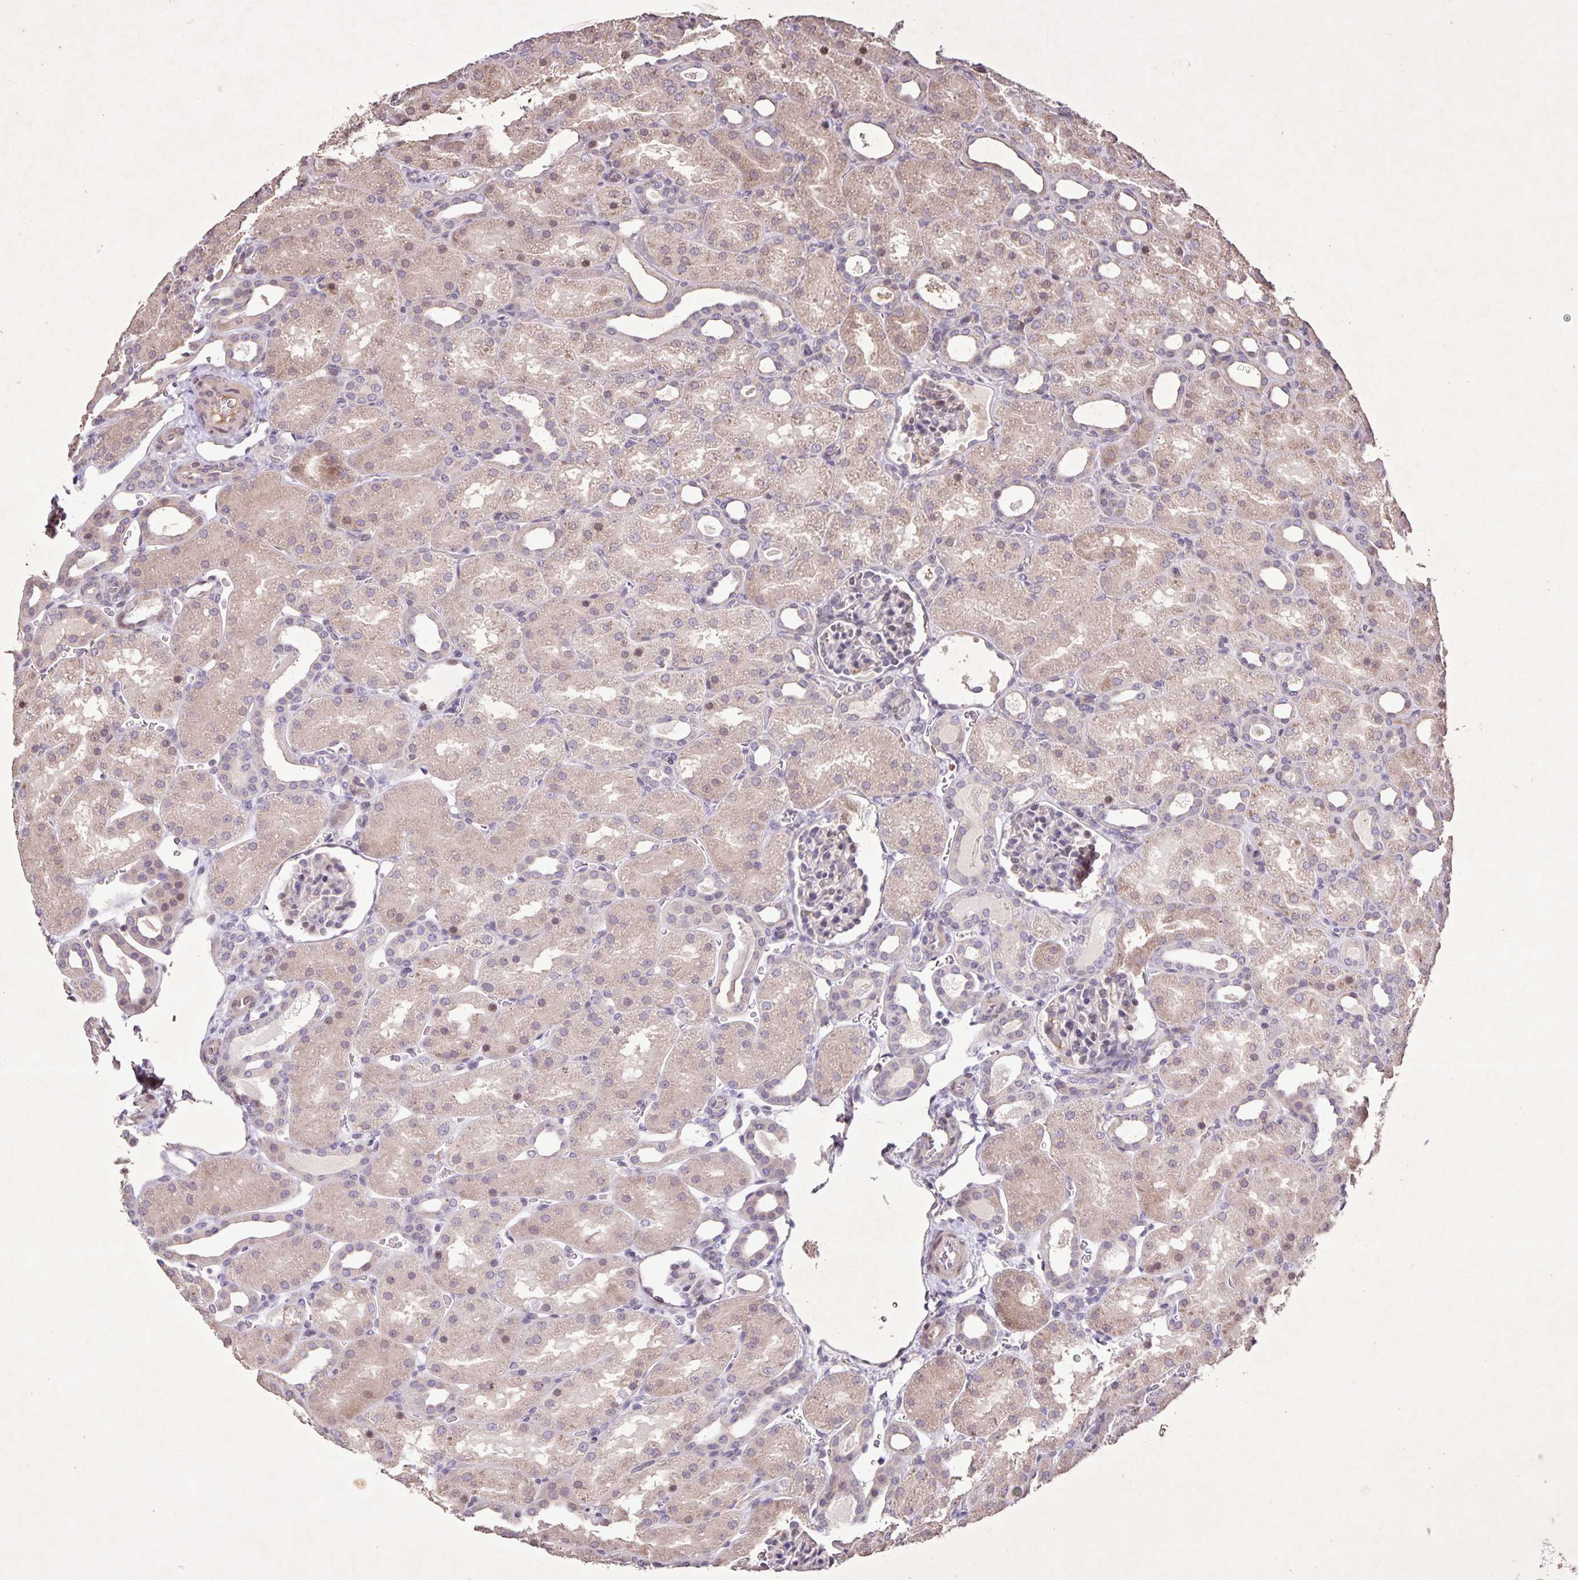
{"staining": {"intensity": "weak", "quantity": "<25%", "location": "nuclear"}, "tissue": "kidney", "cell_type": "Cells in glomeruli", "image_type": "normal", "snomed": [{"axis": "morphology", "description": "Normal tissue, NOS"}, {"axis": "topography", "description": "Kidney"}], "caption": "Cells in glomeruli are negative for brown protein staining in benign kidney.", "gene": "GDF2", "patient": {"sex": "male", "age": 2}}